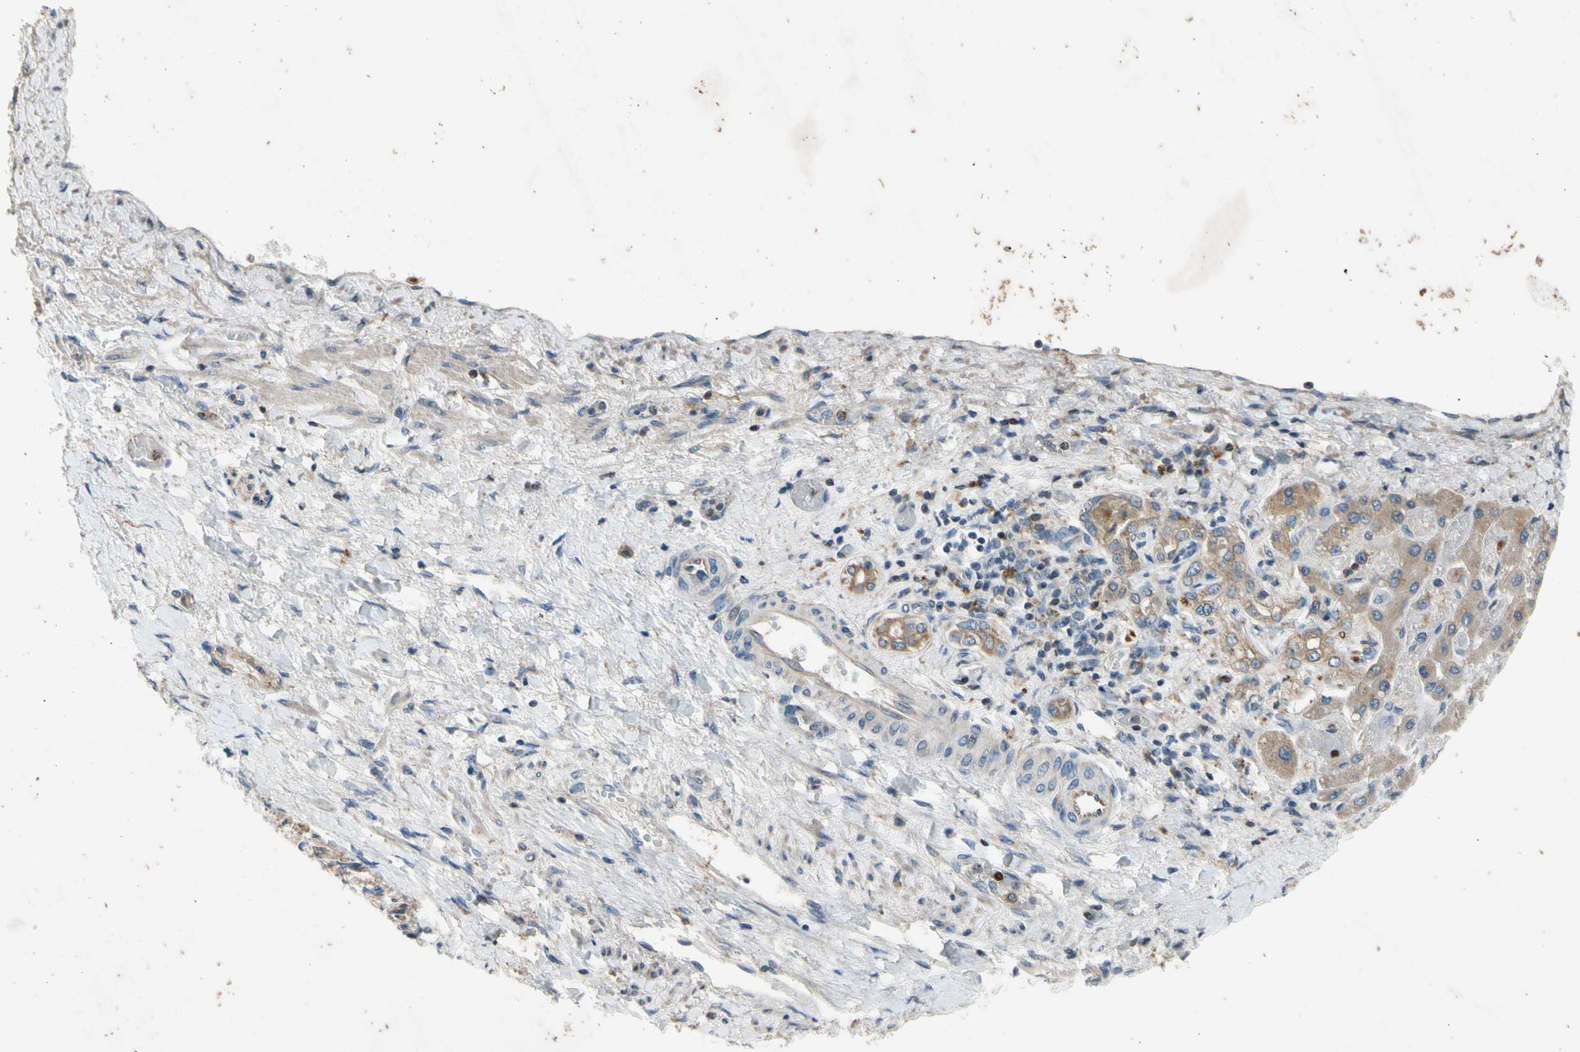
{"staining": {"intensity": "weak", "quantity": ">75%", "location": "cytoplasmic/membranous"}, "tissue": "liver cancer", "cell_type": "Tumor cells", "image_type": "cancer", "snomed": [{"axis": "morphology", "description": "Cholangiocarcinoma"}, {"axis": "topography", "description": "Liver"}], "caption": "Liver cholangiocarcinoma tissue reveals weak cytoplasmic/membranous positivity in approximately >75% of tumor cells", "gene": "TBX21", "patient": {"sex": "male", "age": 50}}